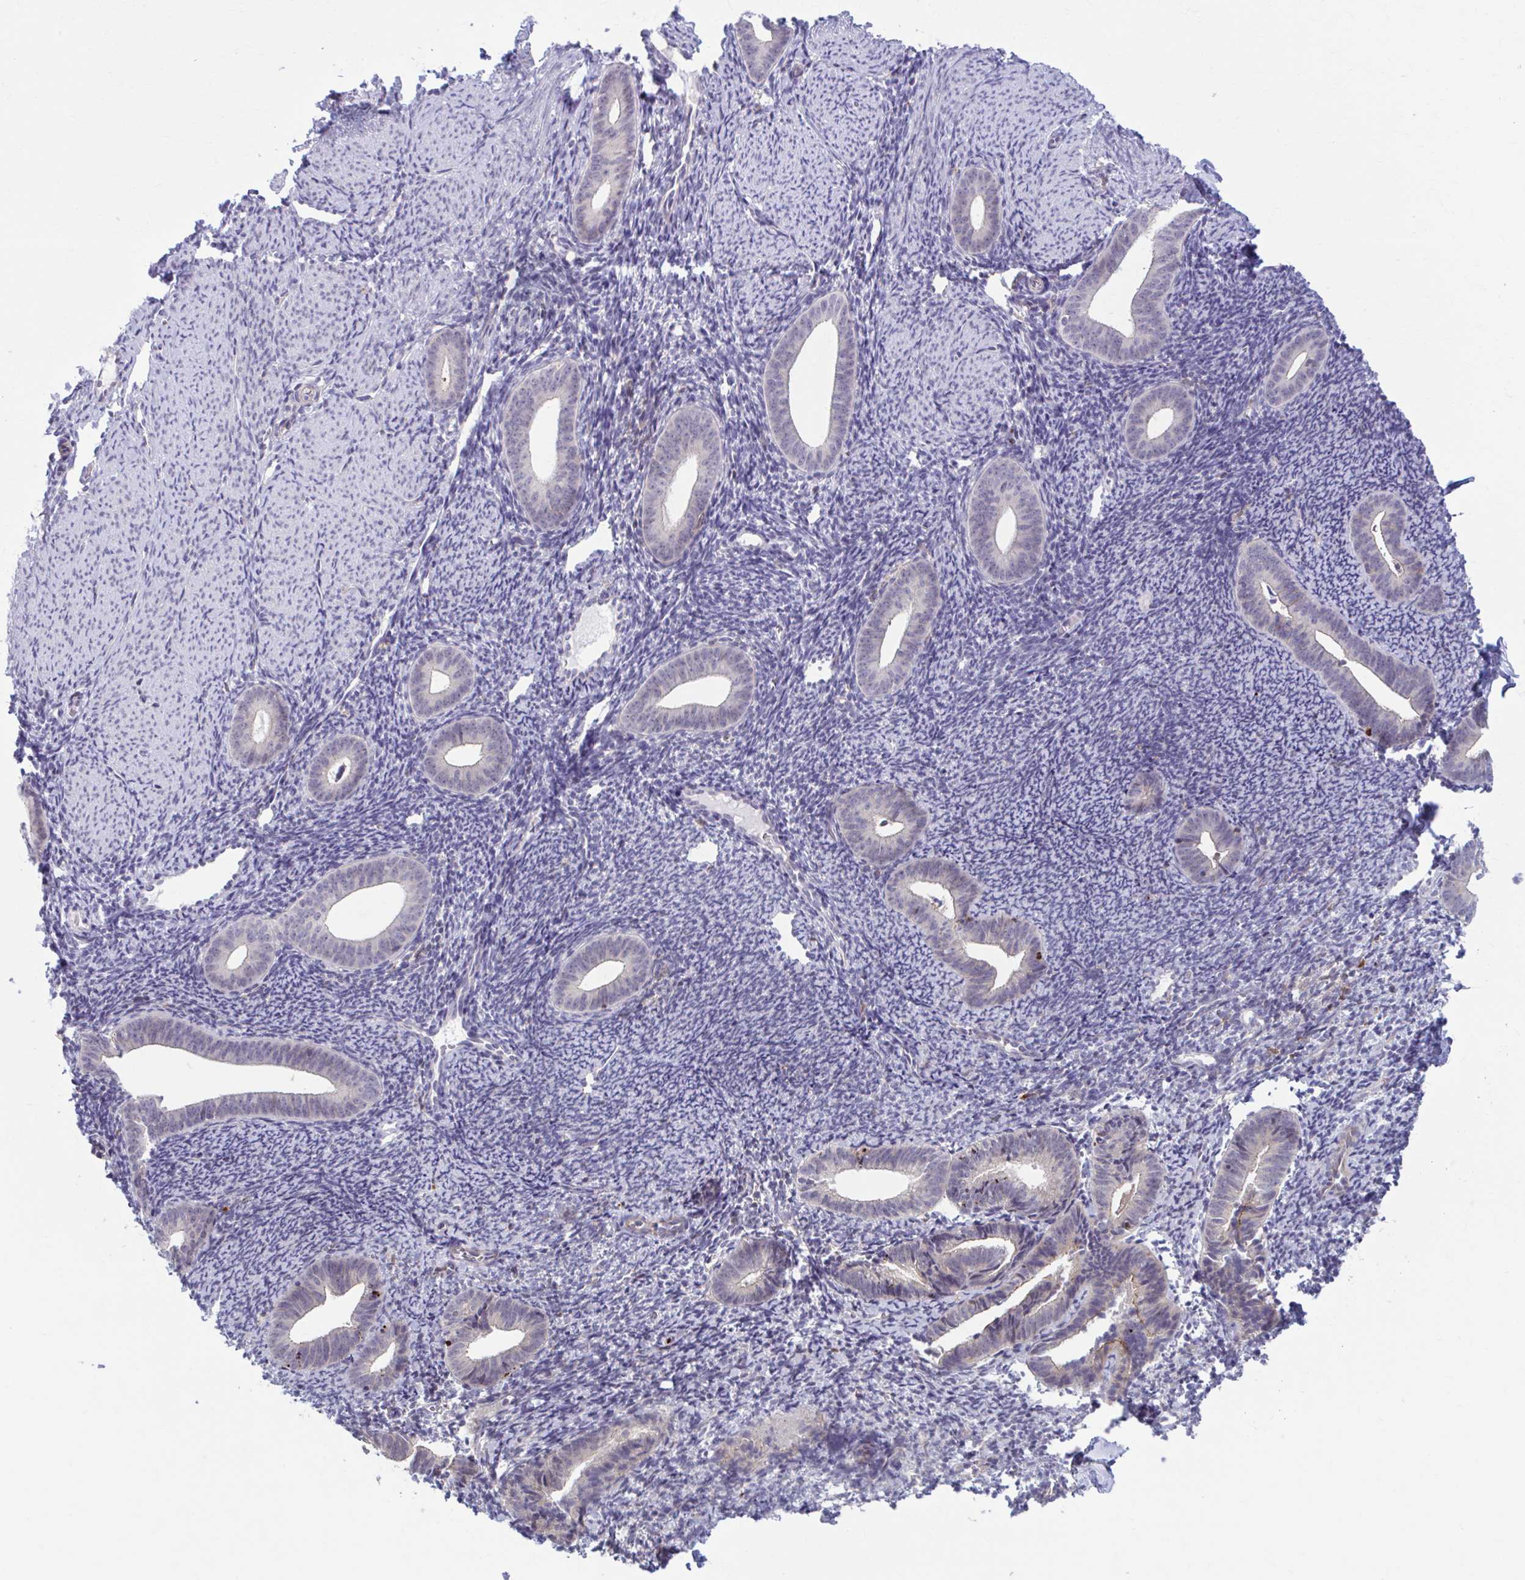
{"staining": {"intensity": "negative", "quantity": "none", "location": "none"}, "tissue": "endometrium", "cell_type": "Cells in endometrial stroma", "image_type": "normal", "snomed": [{"axis": "morphology", "description": "Normal tissue, NOS"}, {"axis": "topography", "description": "Endometrium"}], "caption": "High power microscopy photomicrograph of an IHC image of normal endometrium, revealing no significant staining in cells in endometrial stroma. The staining is performed using DAB brown chromogen with nuclei counter-stained in using hematoxylin.", "gene": "ADAT3", "patient": {"sex": "female", "age": 39}}